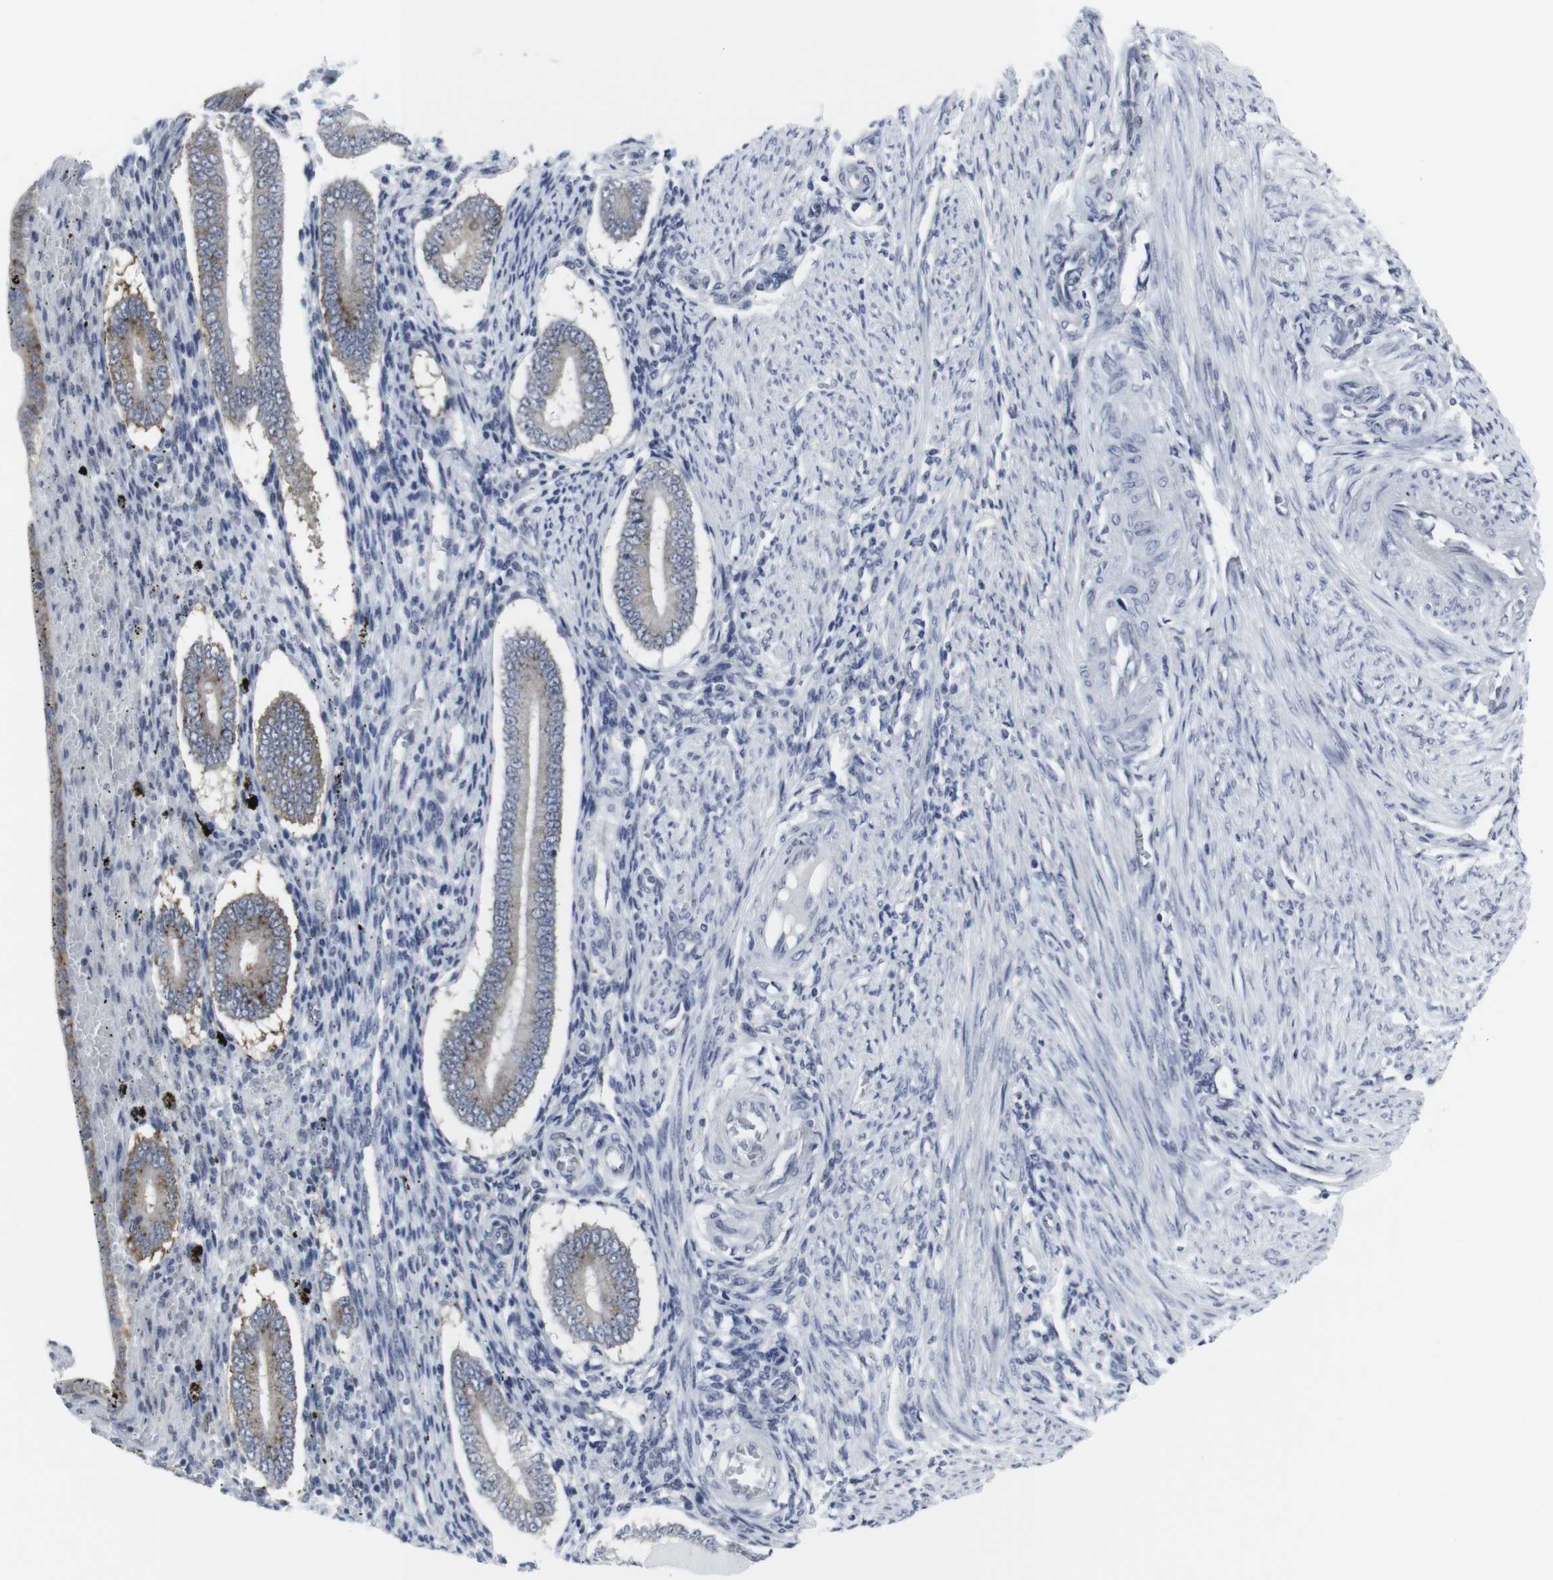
{"staining": {"intensity": "negative", "quantity": "none", "location": "none"}, "tissue": "endometrium", "cell_type": "Cells in endometrial stroma", "image_type": "normal", "snomed": [{"axis": "morphology", "description": "Normal tissue, NOS"}, {"axis": "topography", "description": "Endometrium"}], "caption": "DAB (3,3'-diaminobenzidine) immunohistochemical staining of benign endometrium exhibits no significant positivity in cells in endometrial stroma.", "gene": "GEMIN2", "patient": {"sex": "female", "age": 42}}